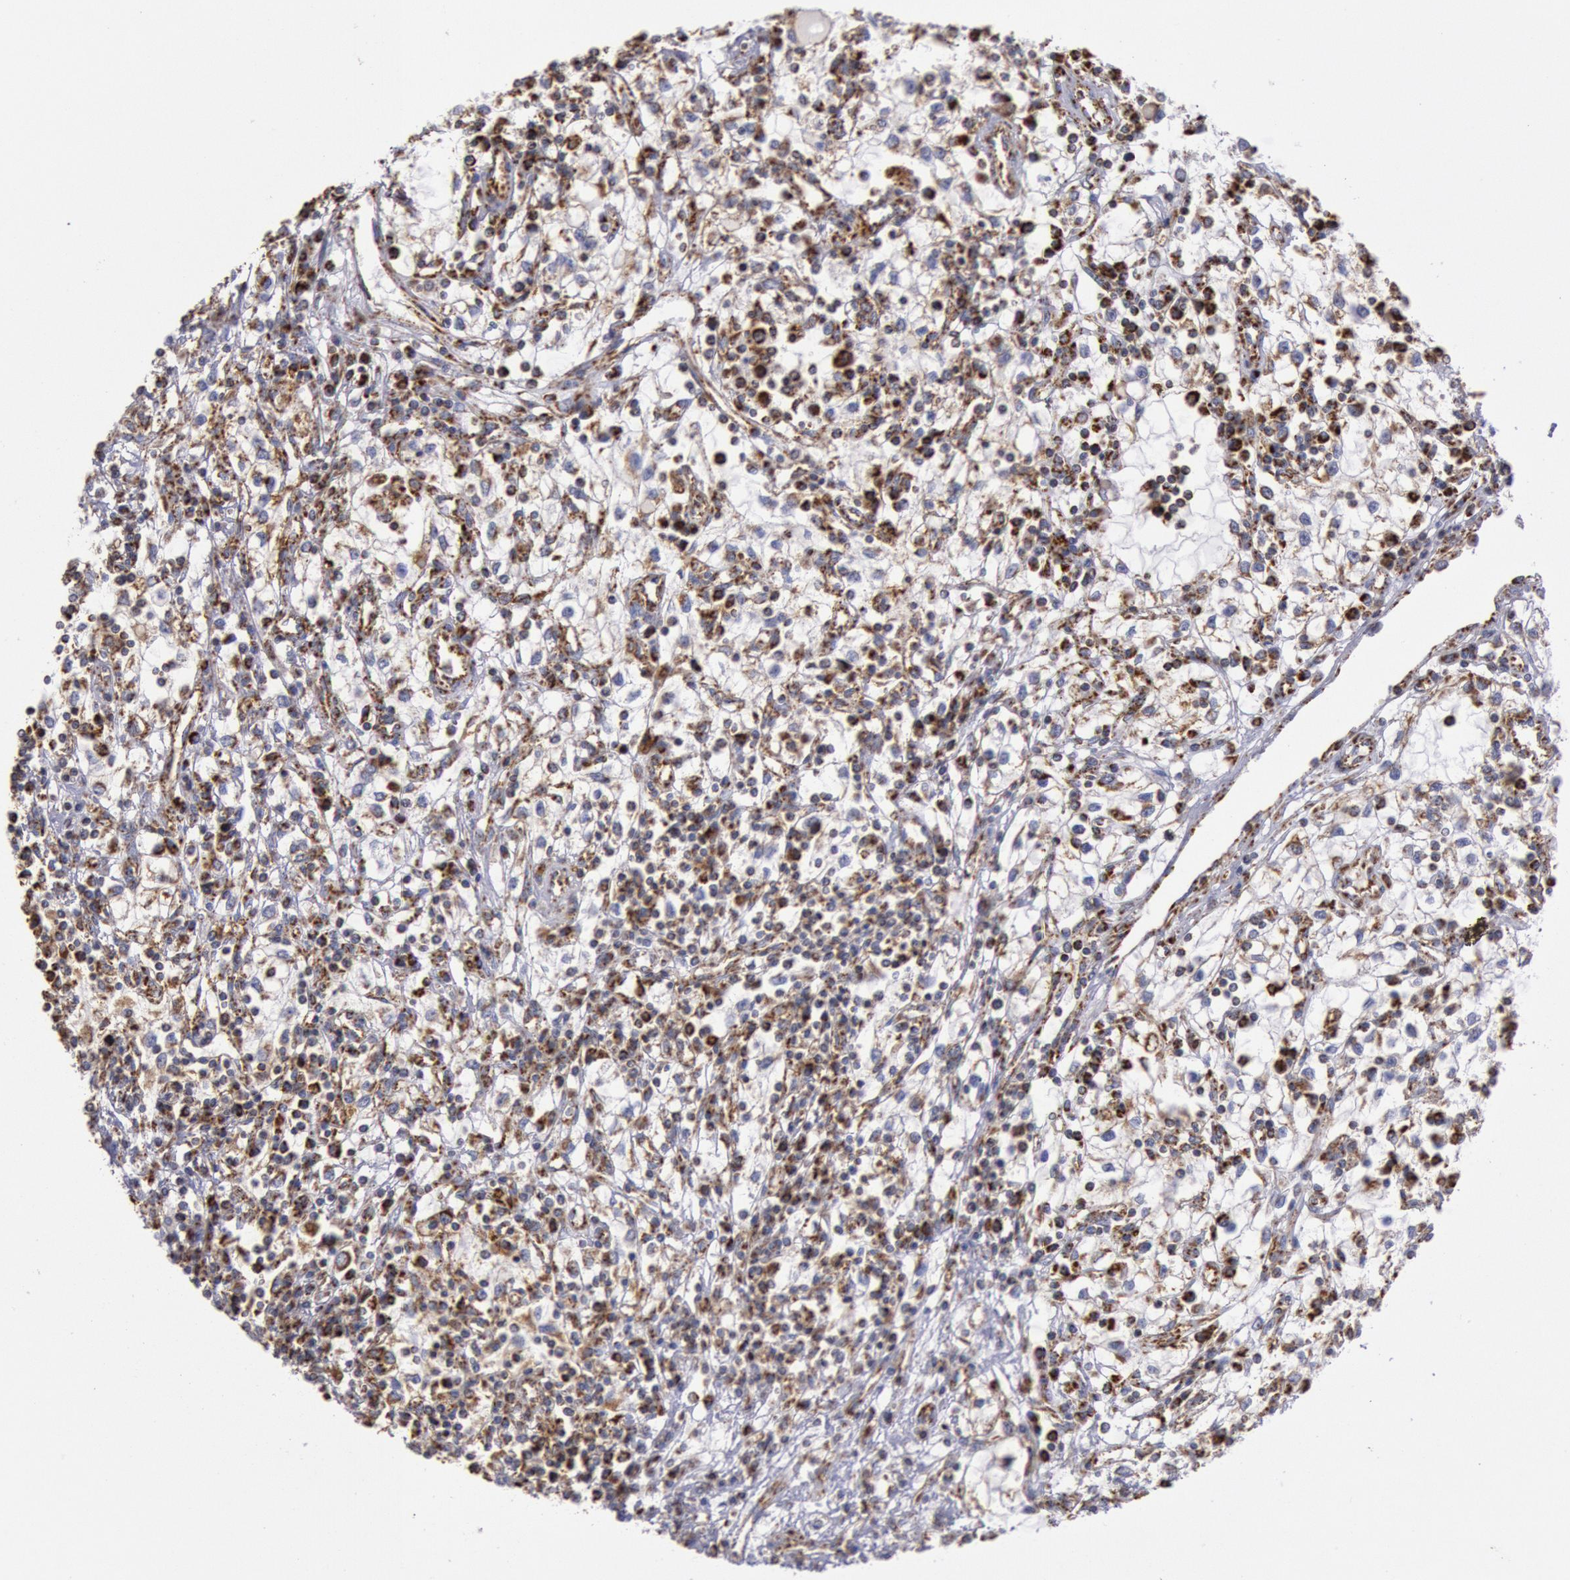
{"staining": {"intensity": "moderate", "quantity": ">75%", "location": "cytoplasmic/membranous"}, "tissue": "renal cancer", "cell_type": "Tumor cells", "image_type": "cancer", "snomed": [{"axis": "morphology", "description": "Adenocarcinoma, NOS"}, {"axis": "topography", "description": "Kidney"}], "caption": "This micrograph shows IHC staining of renal cancer, with medium moderate cytoplasmic/membranous positivity in about >75% of tumor cells.", "gene": "CYC1", "patient": {"sex": "male", "age": 82}}